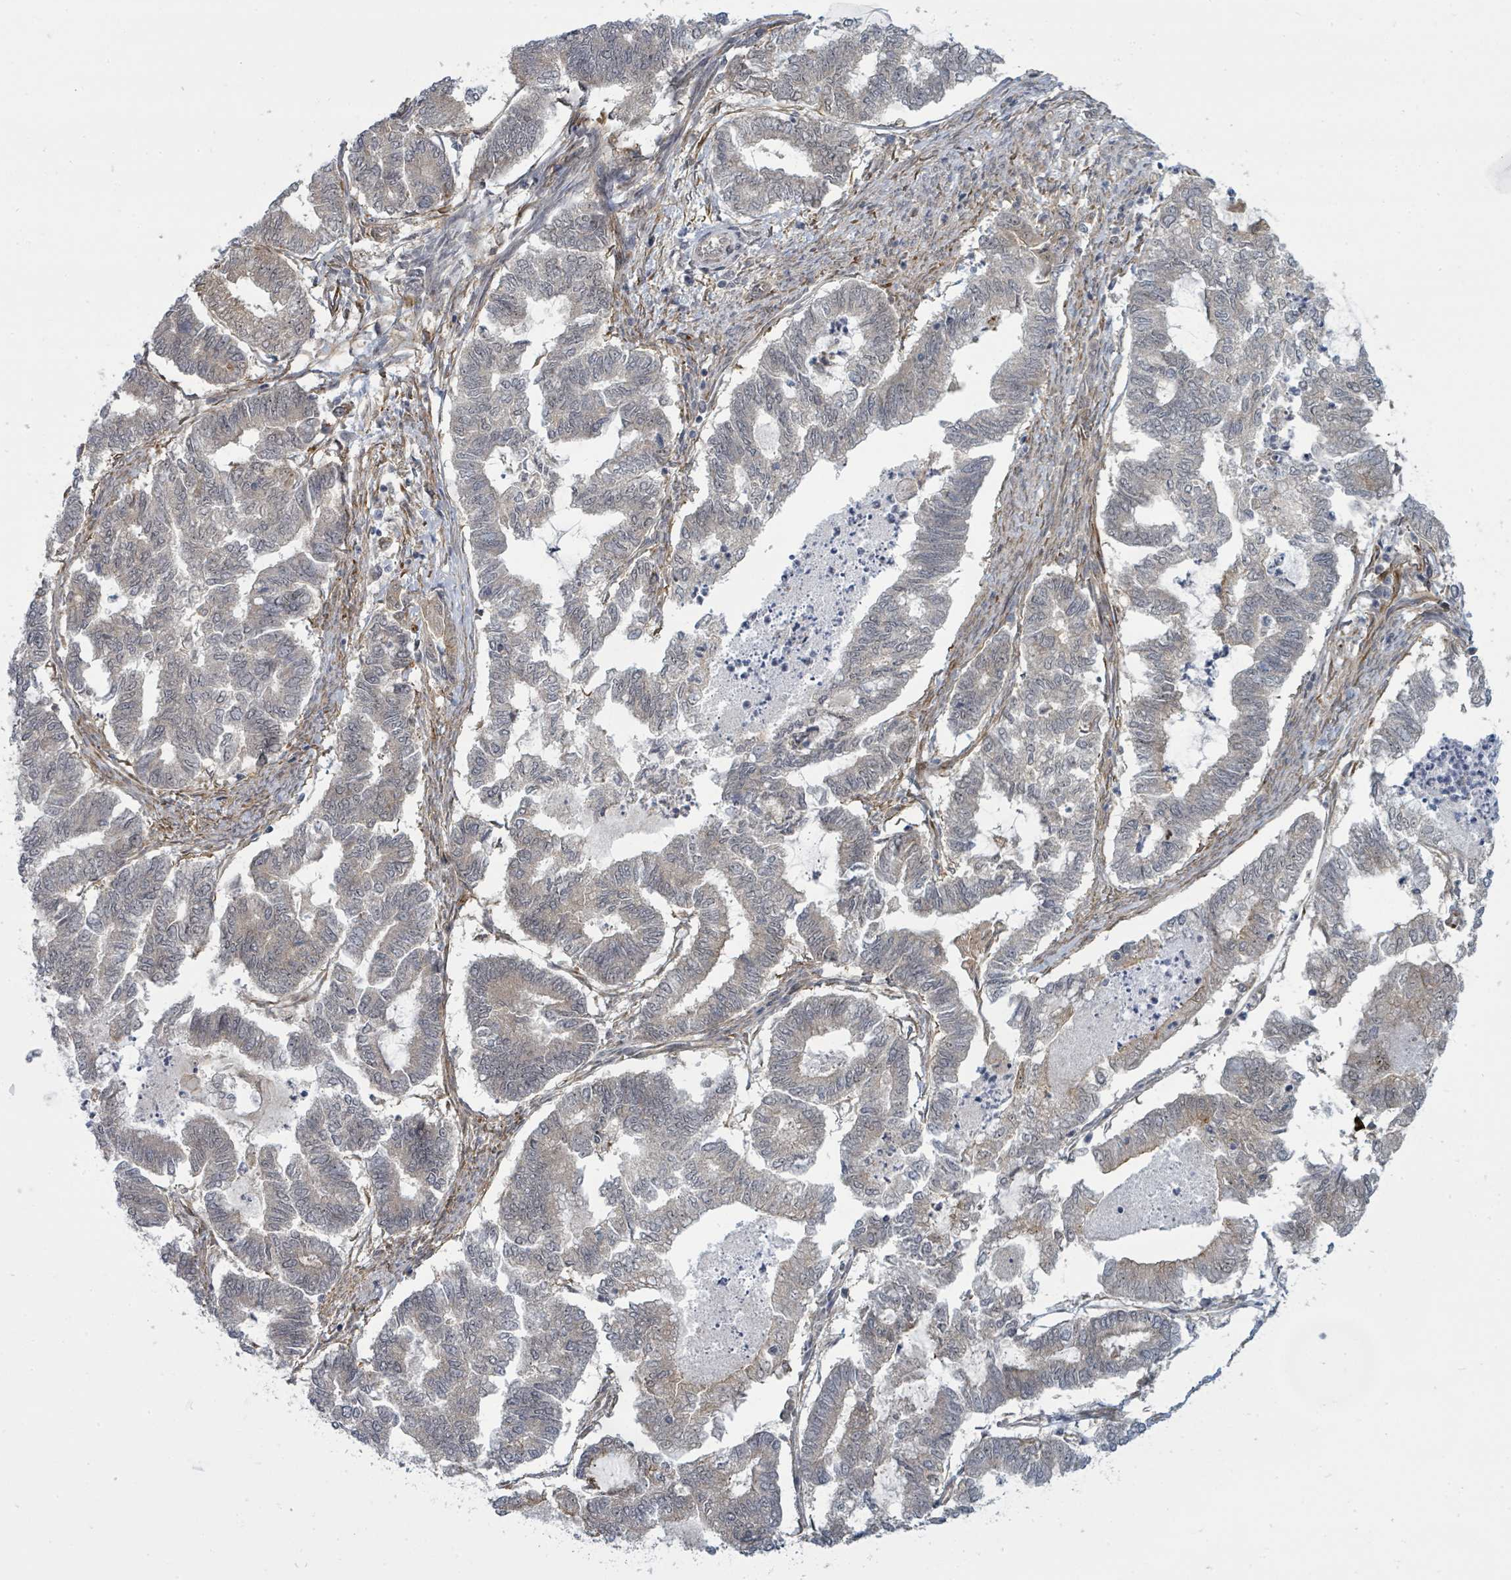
{"staining": {"intensity": "negative", "quantity": "none", "location": "none"}, "tissue": "endometrial cancer", "cell_type": "Tumor cells", "image_type": "cancer", "snomed": [{"axis": "morphology", "description": "Adenocarcinoma, NOS"}, {"axis": "topography", "description": "Endometrium"}], "caption": "The photomicrograph exhibits no significant positivity in tumor cells of endometrial cancer (adenocarcinoma).", "gene": "PSMG2", "patient": {"sex": "female", "age": 79}}